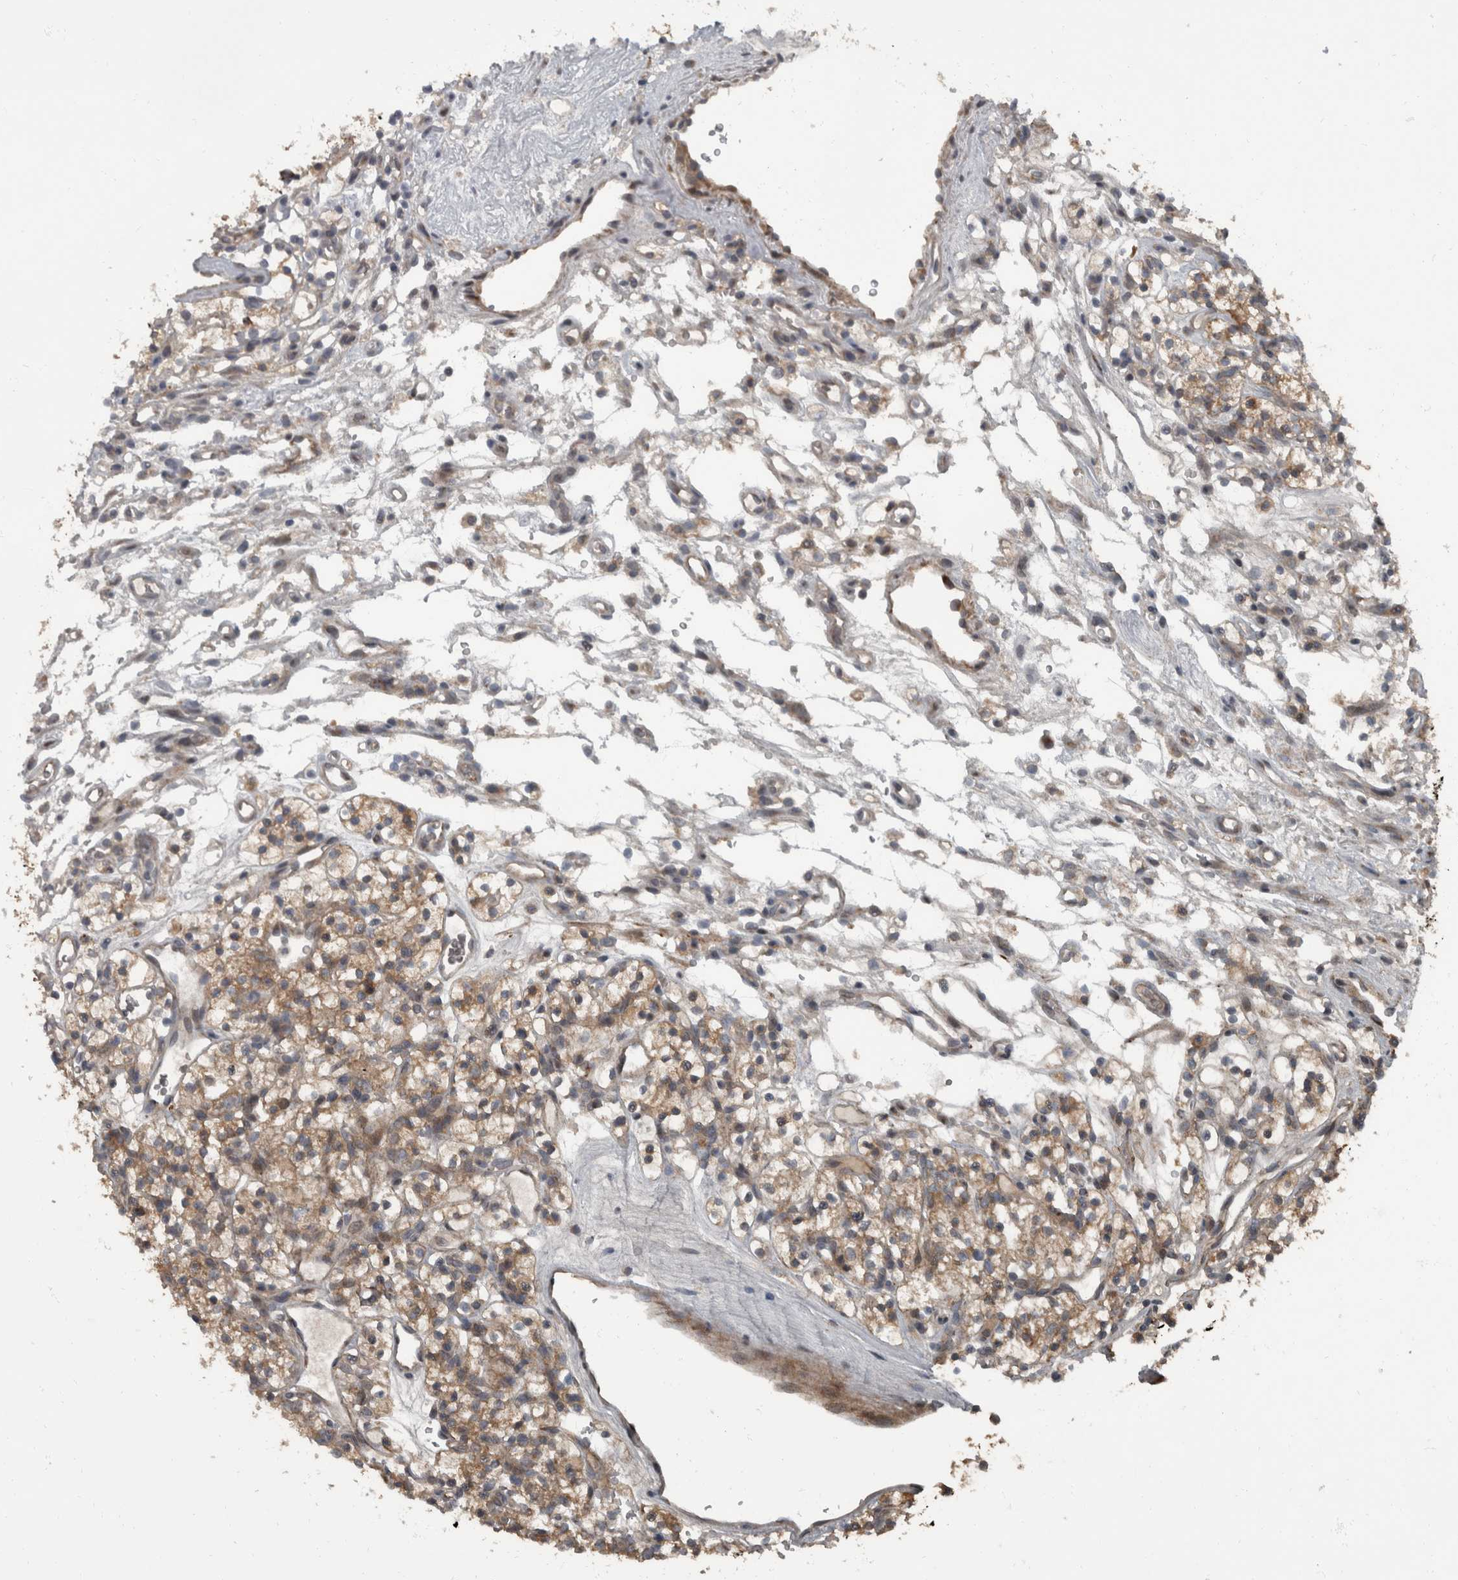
{"staining": {"intensity": "moderate", "quantity": "25%-75%", "location": "cytoplasmic/membranous"}, "tissue": "renal cancer", "cell_type": "Tumor cells", "image_type": "cancer", "snomed": [{"axis": "morphology", "description": "Adenocarcinoma, NOS"}, {"axis": "topography", "description": "Kidney"}], "caption": "Protein expression analysis of renal cancer (adenocarcinoma) reveals moderate cytoplasmic/membranous expression in approximately 25%-75% of tumor cells.", "gene": "RABGGTB", "patient": {"sex": "female", "age": 57}}